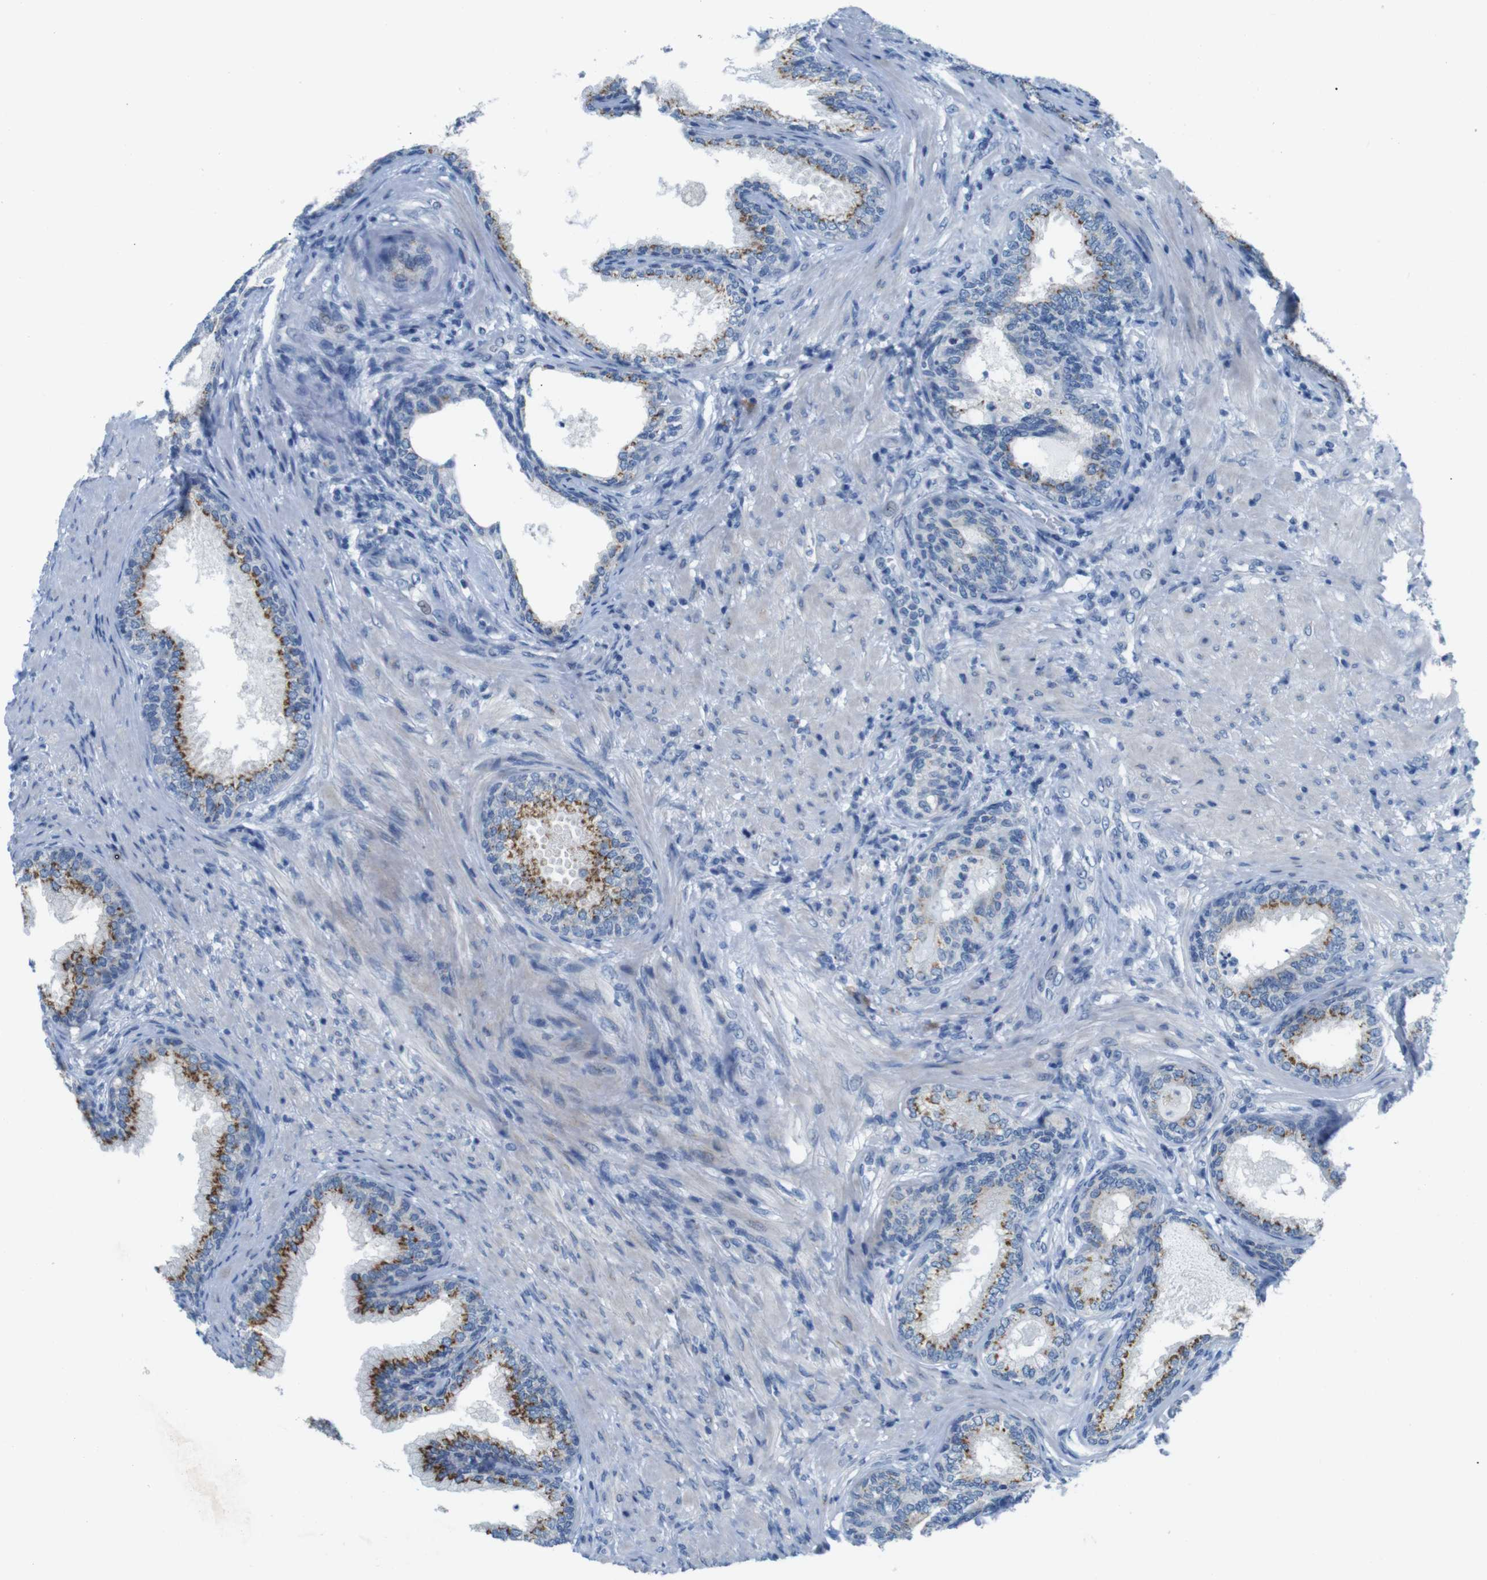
{"staining": {"intensity": "strong", "quantity": ">75%", "location": "cytoplasmic/membranous"}, "tissue": "prostate", "cell_type": "Glandular cells", "image_type": "normal", "snomed": [{"axis": "morphology", "description": "Normal tissue, NOS"}, {"axis": "topography", "description": "Prostate"}], "caption": "Prostate stained with DAB IHC exhibits high levels of strong cytoplasmic/membranous staining in approximately >75% of glandular cells. (DAB (3,3'-diaminobenzidine) IHC with brightfield microscopy, high magnification).", "gene": "GOLGA2", "patient": {"sex": "male", "age": 76}}